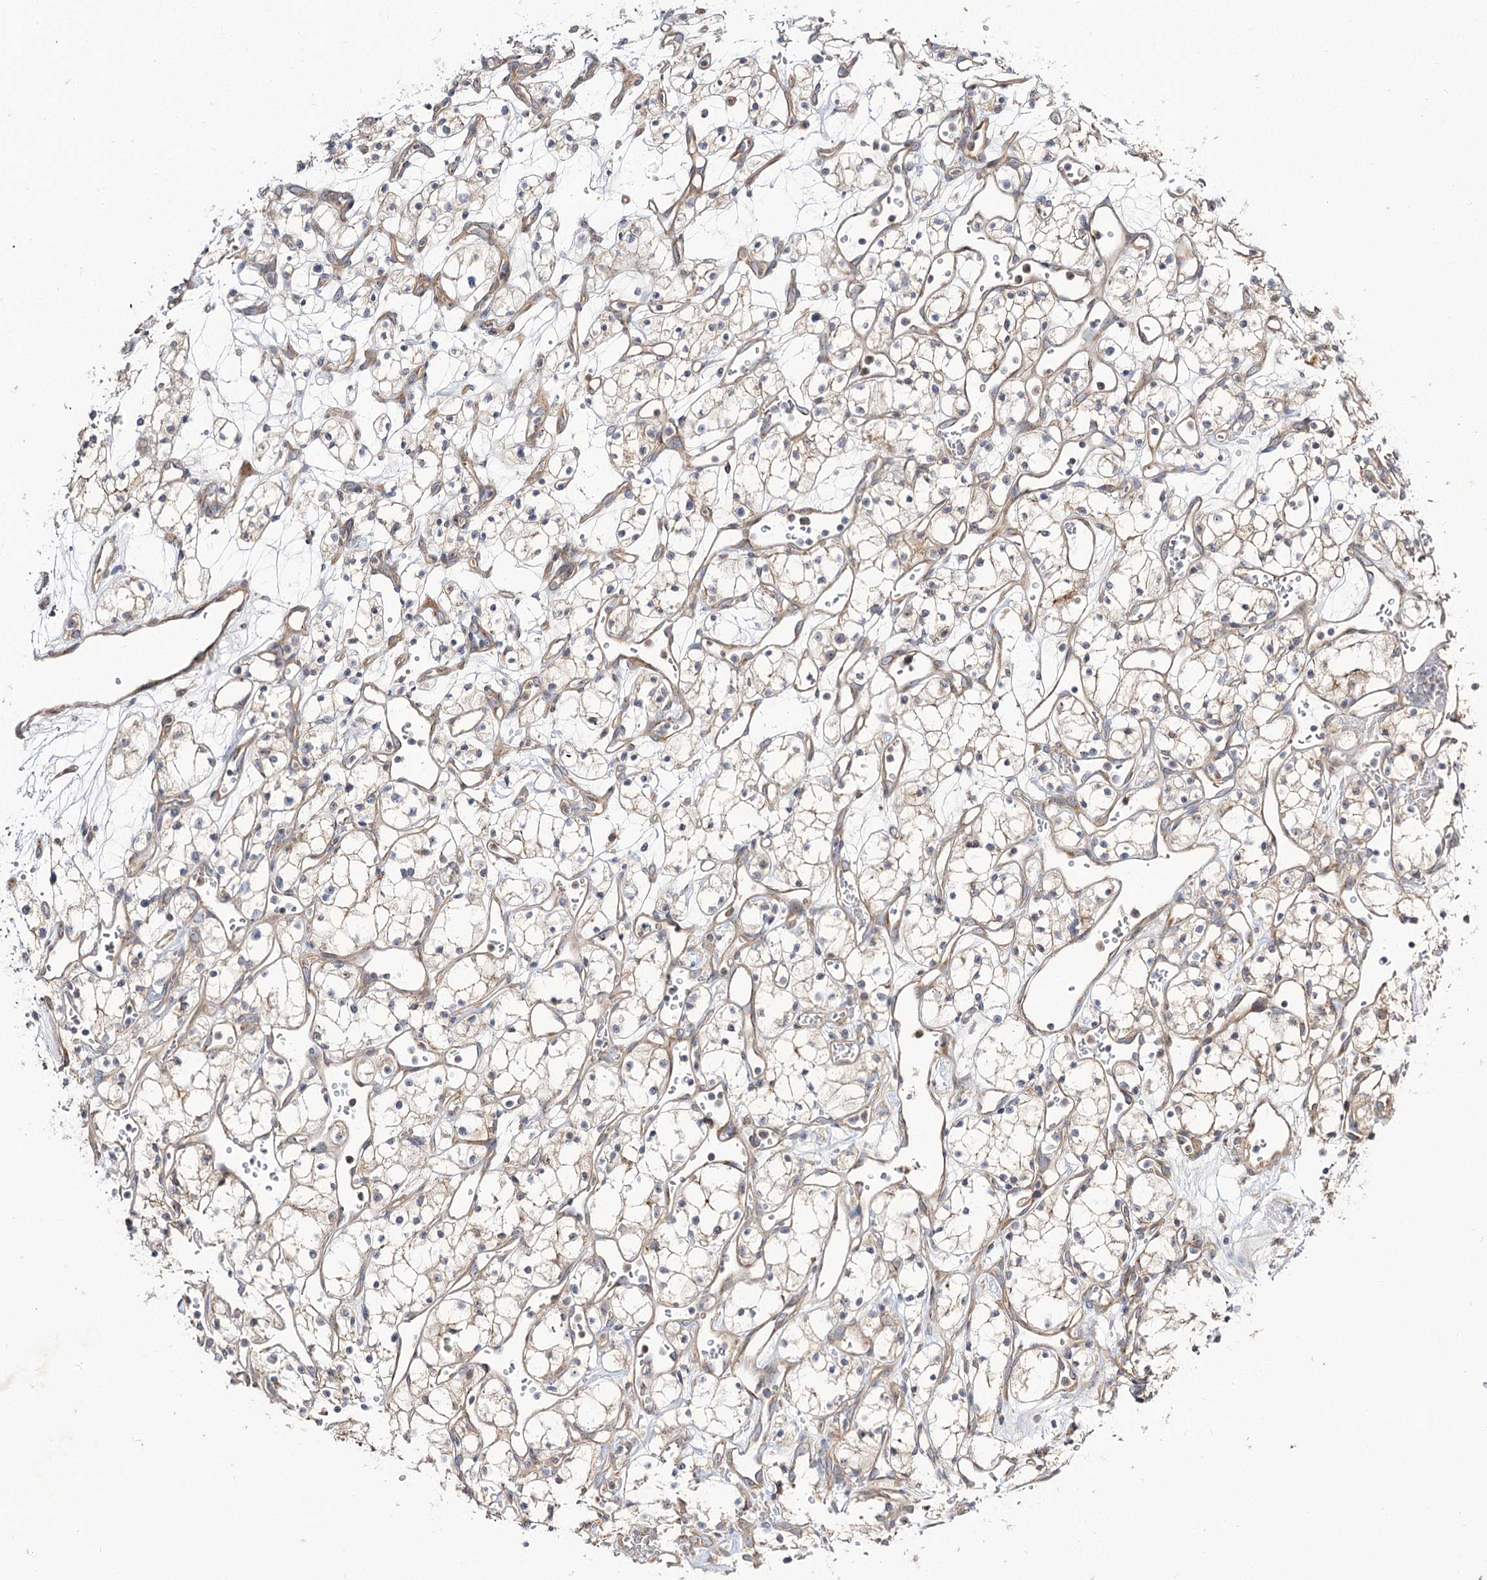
{"staining": {"intensity": "weak", "quantity": ">75%", "location": "cytoplasmic/membranous"}, "tissue": "renal cancer", "cell_type": "Tumor cells", "image_type": "cancer", "snomed": [{"axis": "morphology", "description": "Adenocarcinoma, NOS"}, {"axis": "topography", "description": "Kidney"}], "caption": "Tumor cells display low levels of weak cytoplasmic/membranous expression in approximately >75% of cells in renal cancer (adenocarcinoma).", "gene": "C11orf80", "patient": {"sex": "male", "age": 59}}